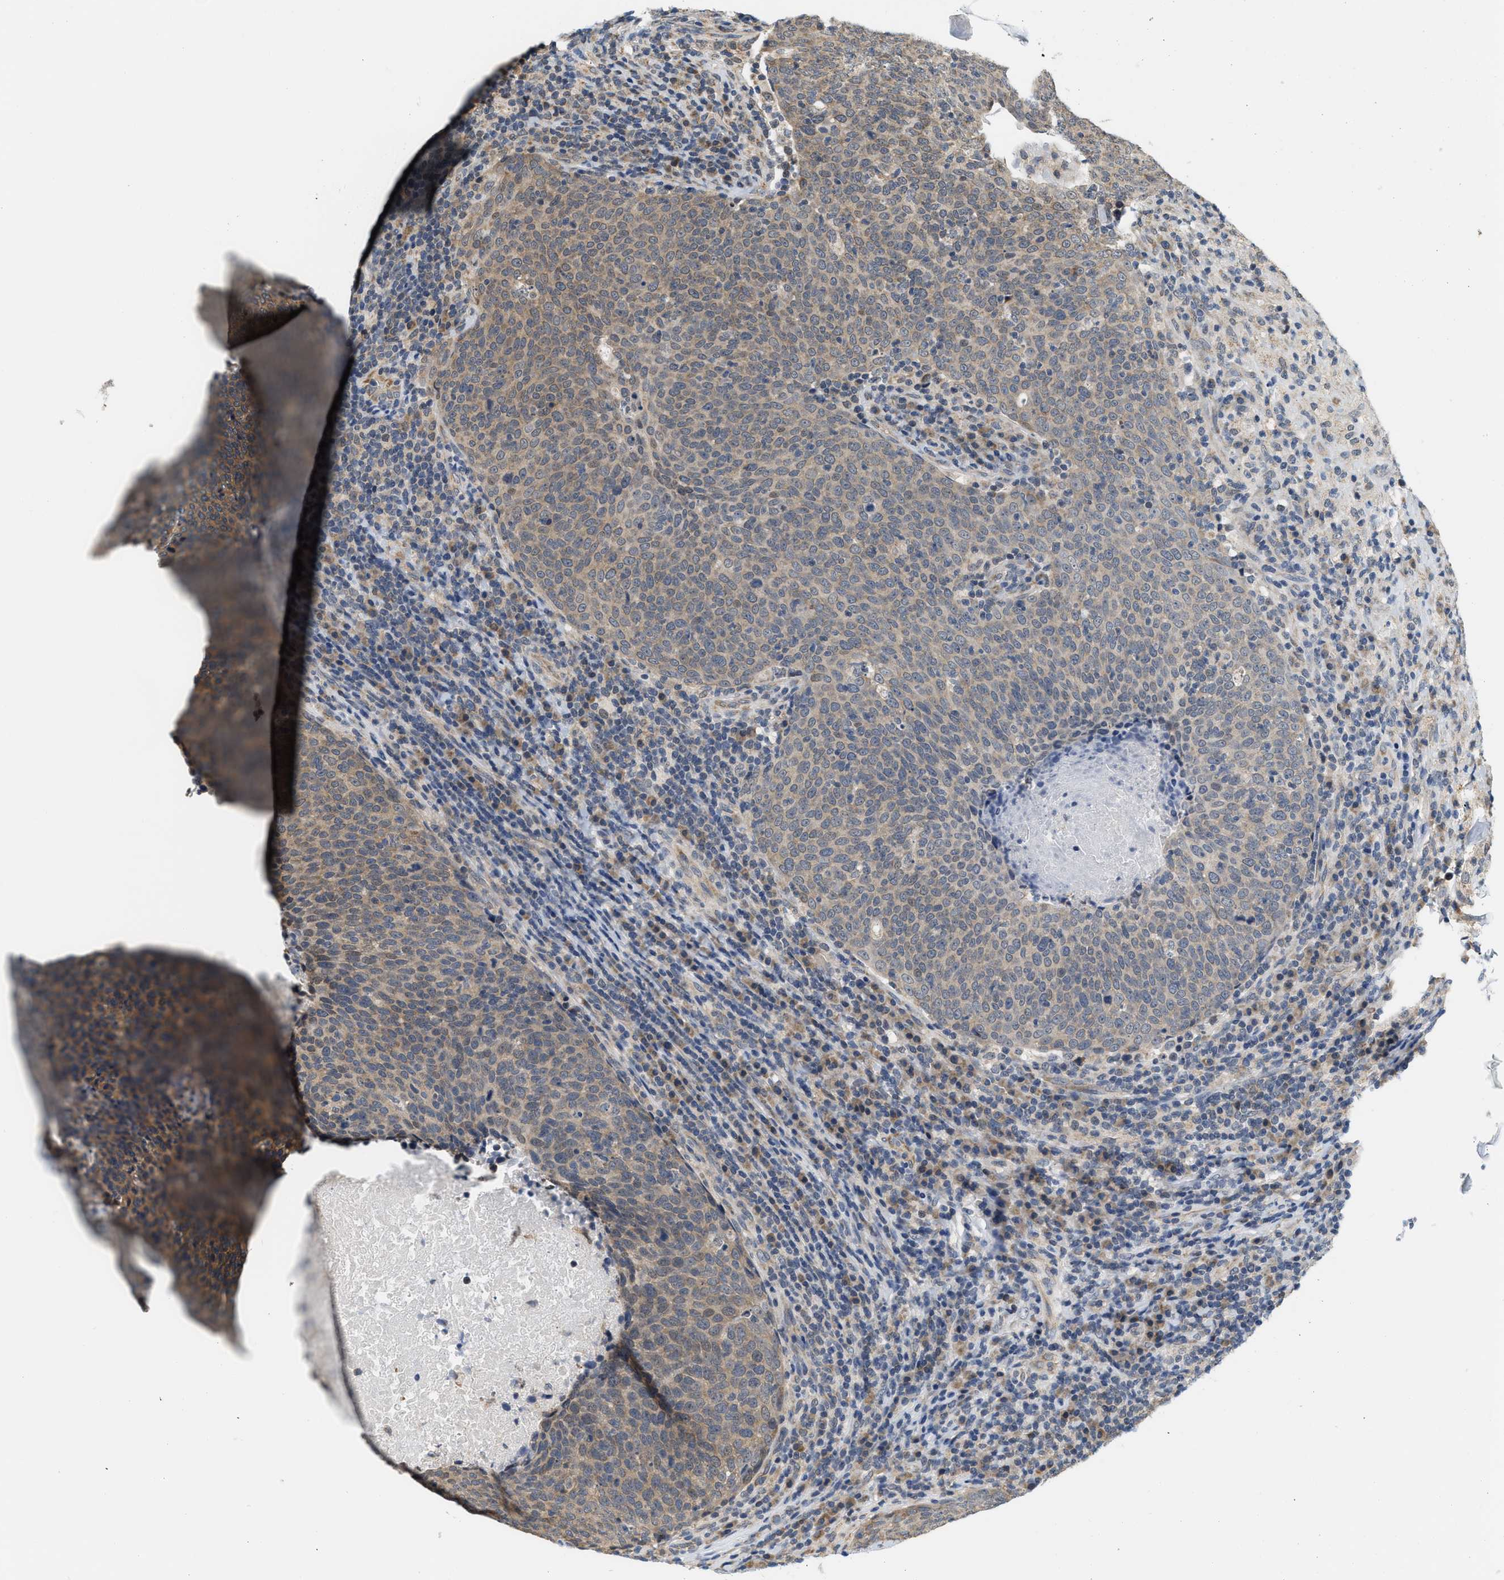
{"staining": {"intensity": "moderate", "quantity": ">75%", "location": "cytoplasmic/membranous"}, "tissue": "head and neck cancer", "cell_type": "Tumor cells", "image_type": "cancer", "snomed": [{"axis": "morphology", "description": "Squamous cell carcinoma, NOS"}, {"axis": "morphology", "description": "Squamous cell carcinoma, metastatic, NOS"}, {"axis": "topography", "description": "Lymph node"}, {"axis": "topography", "description": "Head-Neck"}], "caption": "Head and neck cancer stained for a protein (brown) displays moderate cytoplasmic/membranous positive expression in approximately >75% of tumor cells.", "gene": "GIGYF1", "patient": {"sex": "male", "age": 62}}